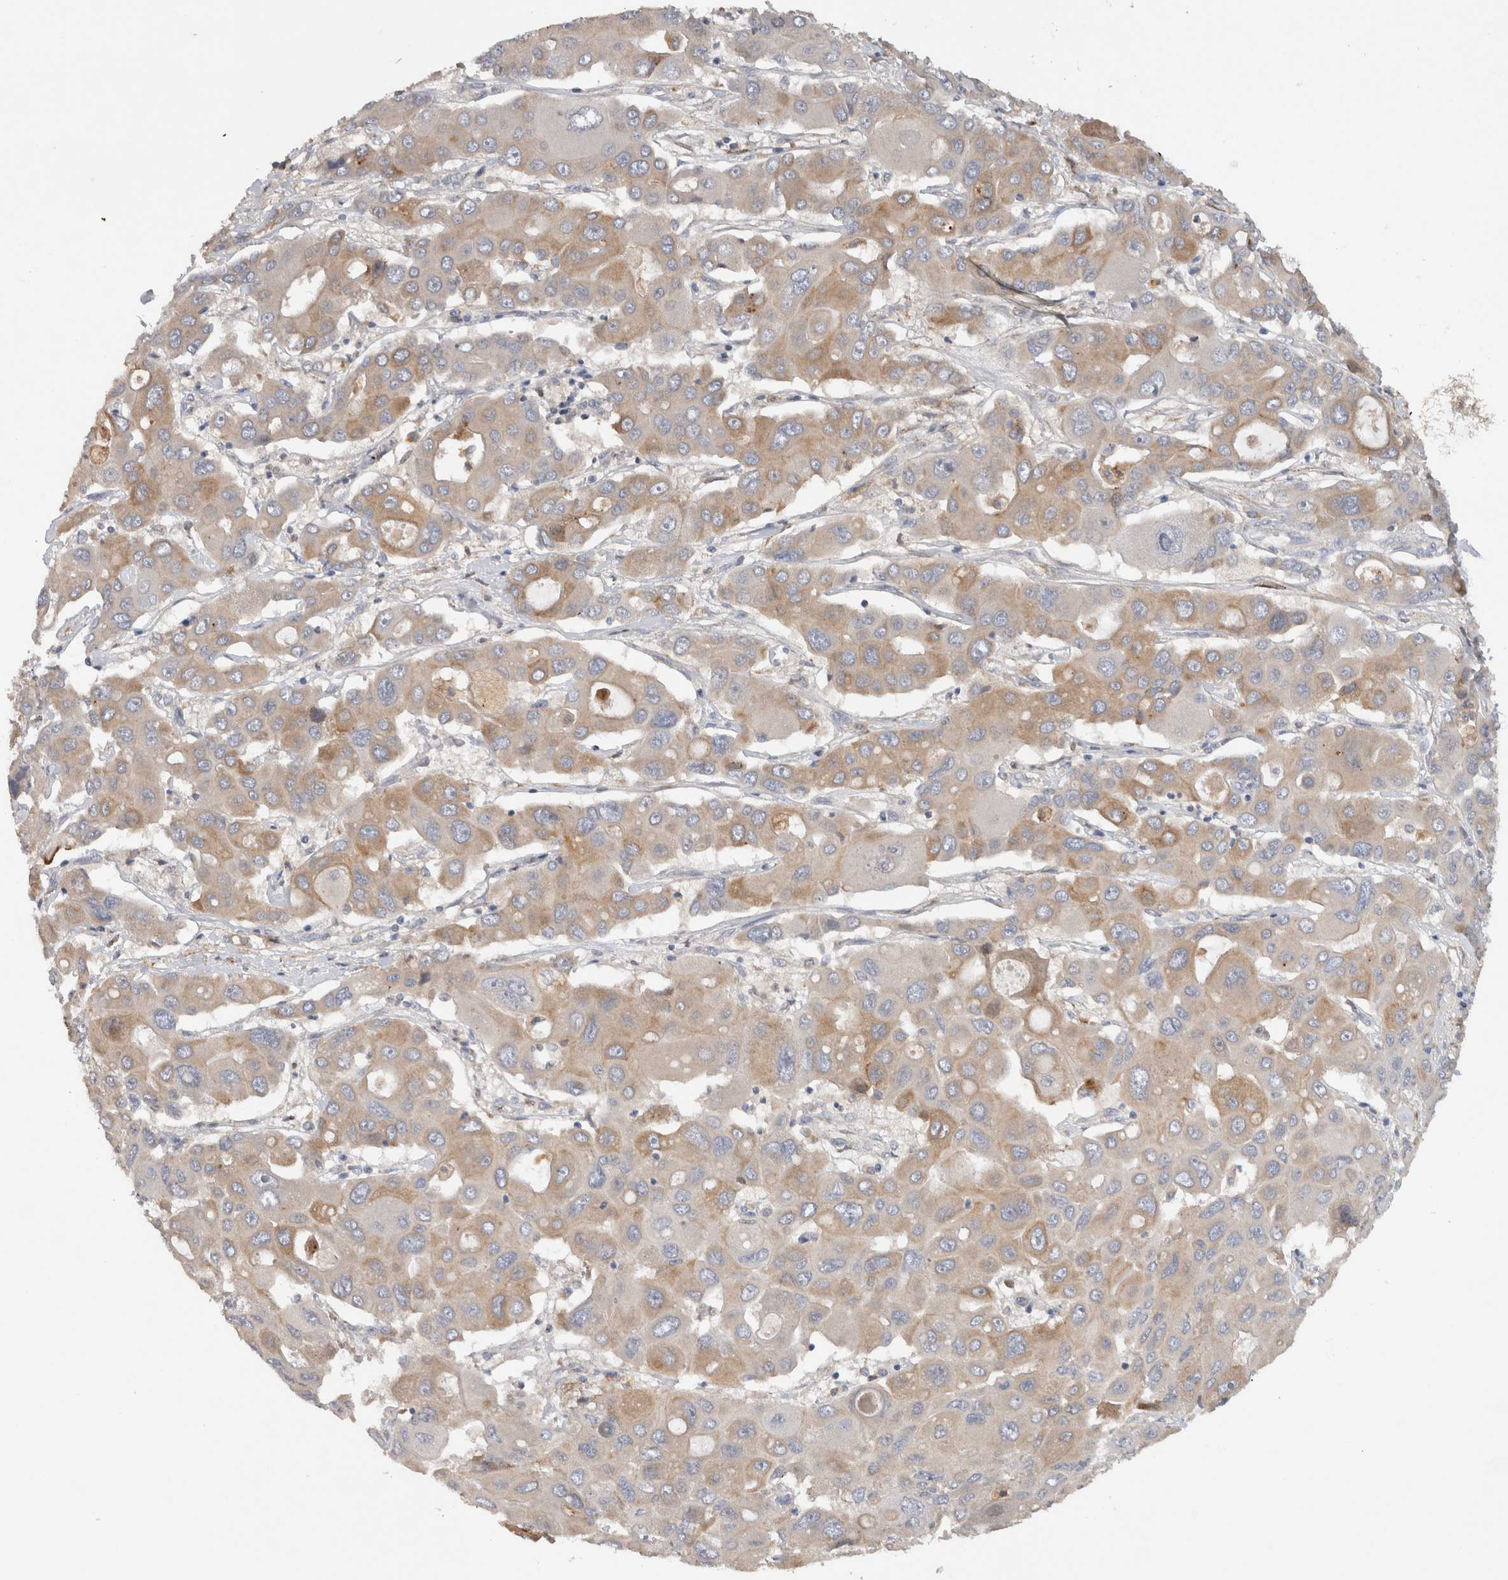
{"staining": {"intensity": "moderate", "quantity": "<25%", "location": "cytoplasmic/membranous"}, "tissue": "liver cancer", "cell_type": "Tumor cells", "image_type": "cancer", "snomed": [{"axis": "morphology", "description": "Cholangiocarcinoma"}, {"axis": "topography", "description": "Liver"}], "caption": "Tumor cells demonstrate moderate cytoplasmic/membranous staining in about <25% of cells in liver cancer.", "gene": "HEXD", "patient": {"sex": "male", "age": 67}}